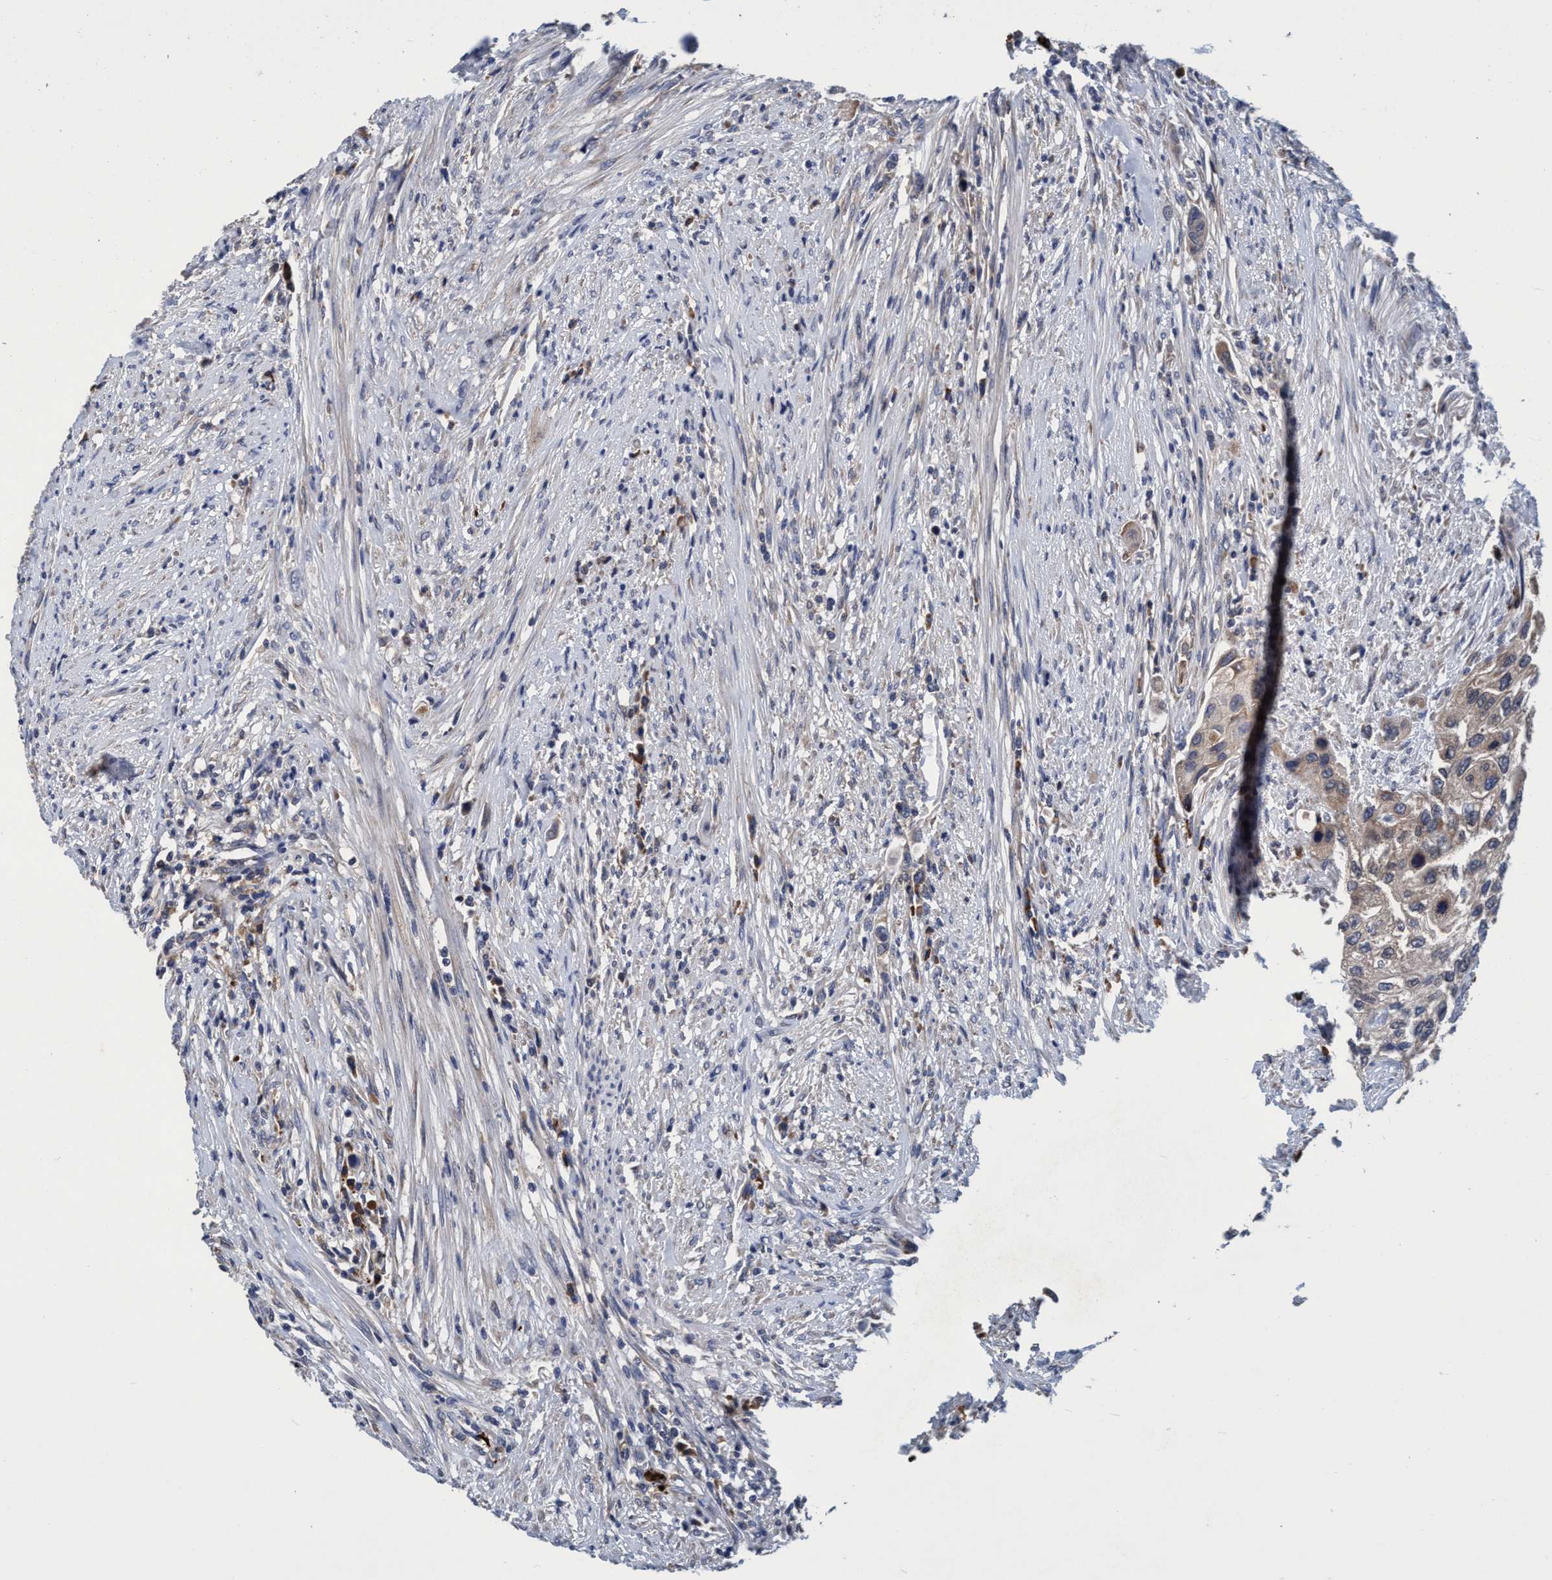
{"staining": {"intensity": "weak", "quantity": "<25%", "location": "cytoplasmic/membranous"}, "tissue": "urothelial cancer", "cell_type": "Tumor cells", "image_type": "cancer", "snomed": [{"axis": "morphology", "description": "Urothelial carcinoma, High grade"}, {"axis": "topography", "description": "Urinary bladder"}], "caption": "Tumor cells show no significant staining in high-grade urothelial carcinoma.", "gene": "CALCOCO2", "patient": {"sex": "female", "age": 56}}